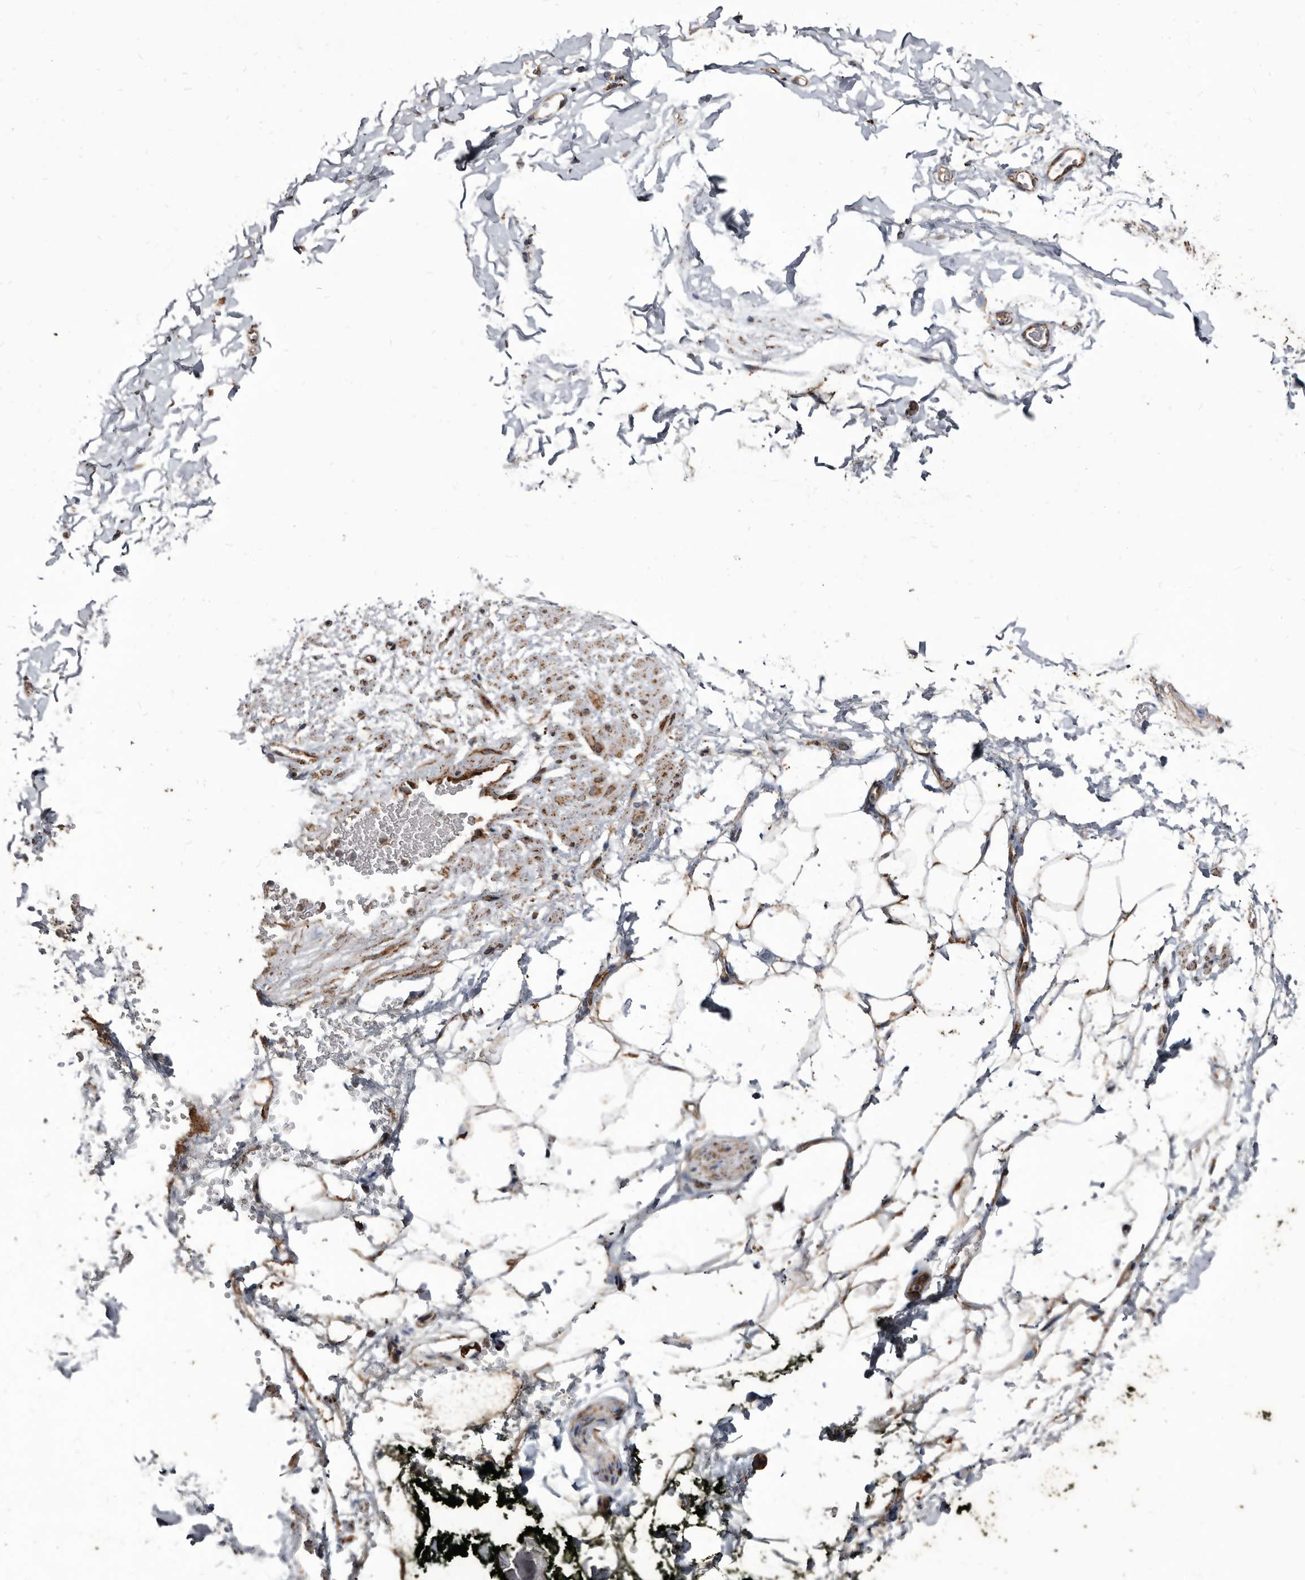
{"staining": {"intensity": "moderate", "quantity": ">75%", "location": "cytoplasmic/membranous"}, "tissue": "adipose tissue", "cell_type": "Adipocytes", "image_type": "normal", "snomed": [{"axis": "morphology", "description": "Normal tissue, NOS"}, {"axis": "morphology", "description": "Adenocarcinoma, NOS"}, {"axis": "topography", "description": "Pancreas"}, {"axis": "topography", "description": "Peripheral nerve tissue"}], "caption": "Protein staining demonstrates moderate cytoplasmic/membranous positivity in about >75% of adipocytes in unremarkable adipose tissue. The staining was performed using DAB (3,3'-diaminobenzidine), with brown indicating positive protein expression. Nuclei are stained blue with hematoxylin.", "gene": "CTSA", "patient": {"sex": "male", "age": 59}}